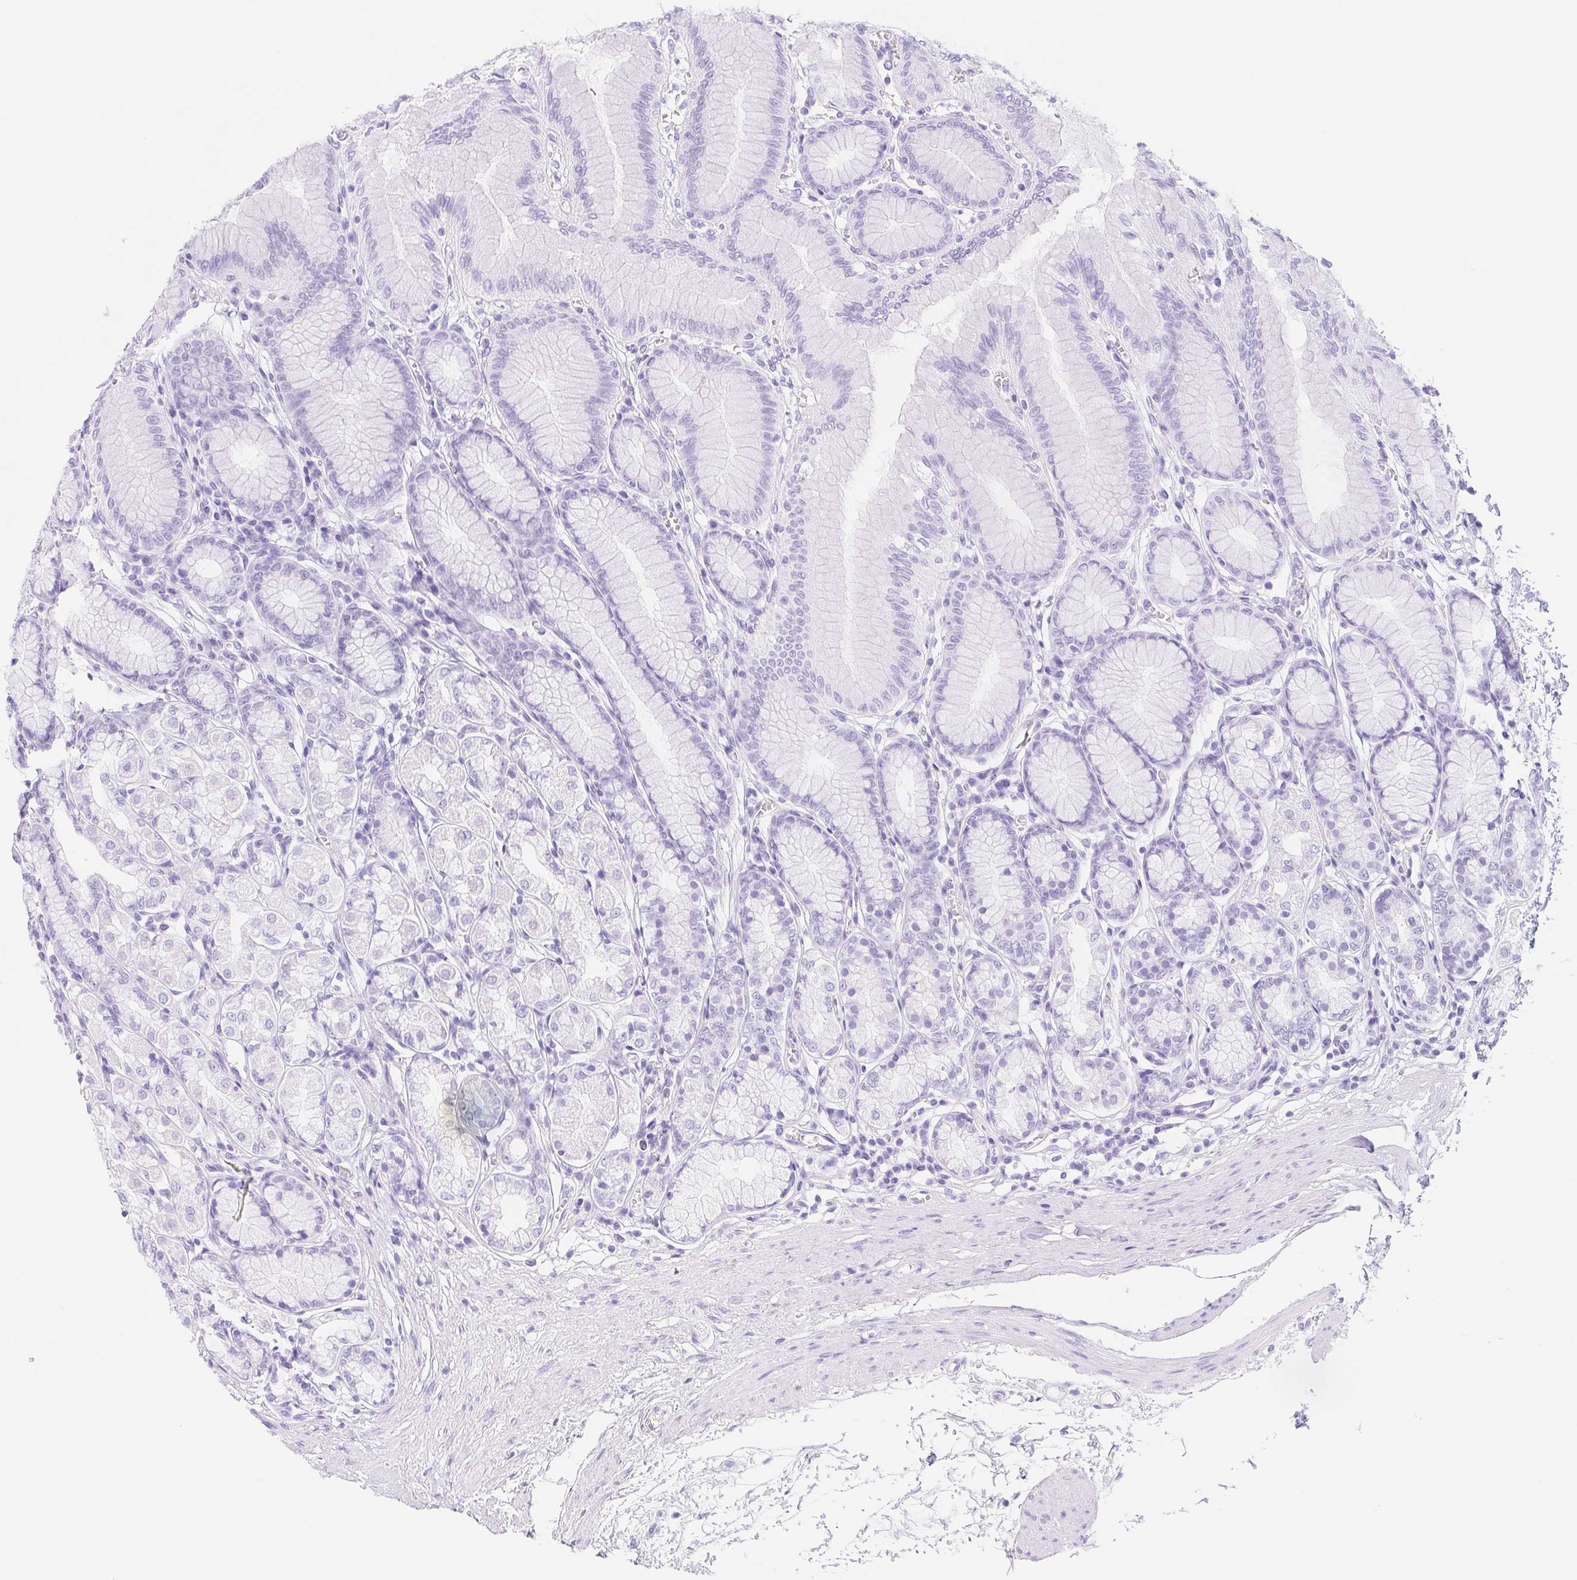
{"staining": {"intensity": "negative", "quantity": "none", "location": "none"}, "tissue": "stomach", "cell_type": "Glandular cells", "image_type": "normal", "snomed": [{"axis": "morphology", "description": "Normal tissue, NOS"}, {"axis": "topography", "description": "Stomach"}, {"axis": "topography", "description": "Stomach, lower"}], "caption": "High power microscopy micrograph of an immunohistochemistry micrograph of normal stomach, revealing no significant expression in glandular cells. (DAB (3,3'-diaminobenzidine) immunohistochemistry (IHC) visualized using brightfield microscopy, high magnification).", "gene": "DYNC2LI1", "patient": {"sex": "male", "age": 76}}